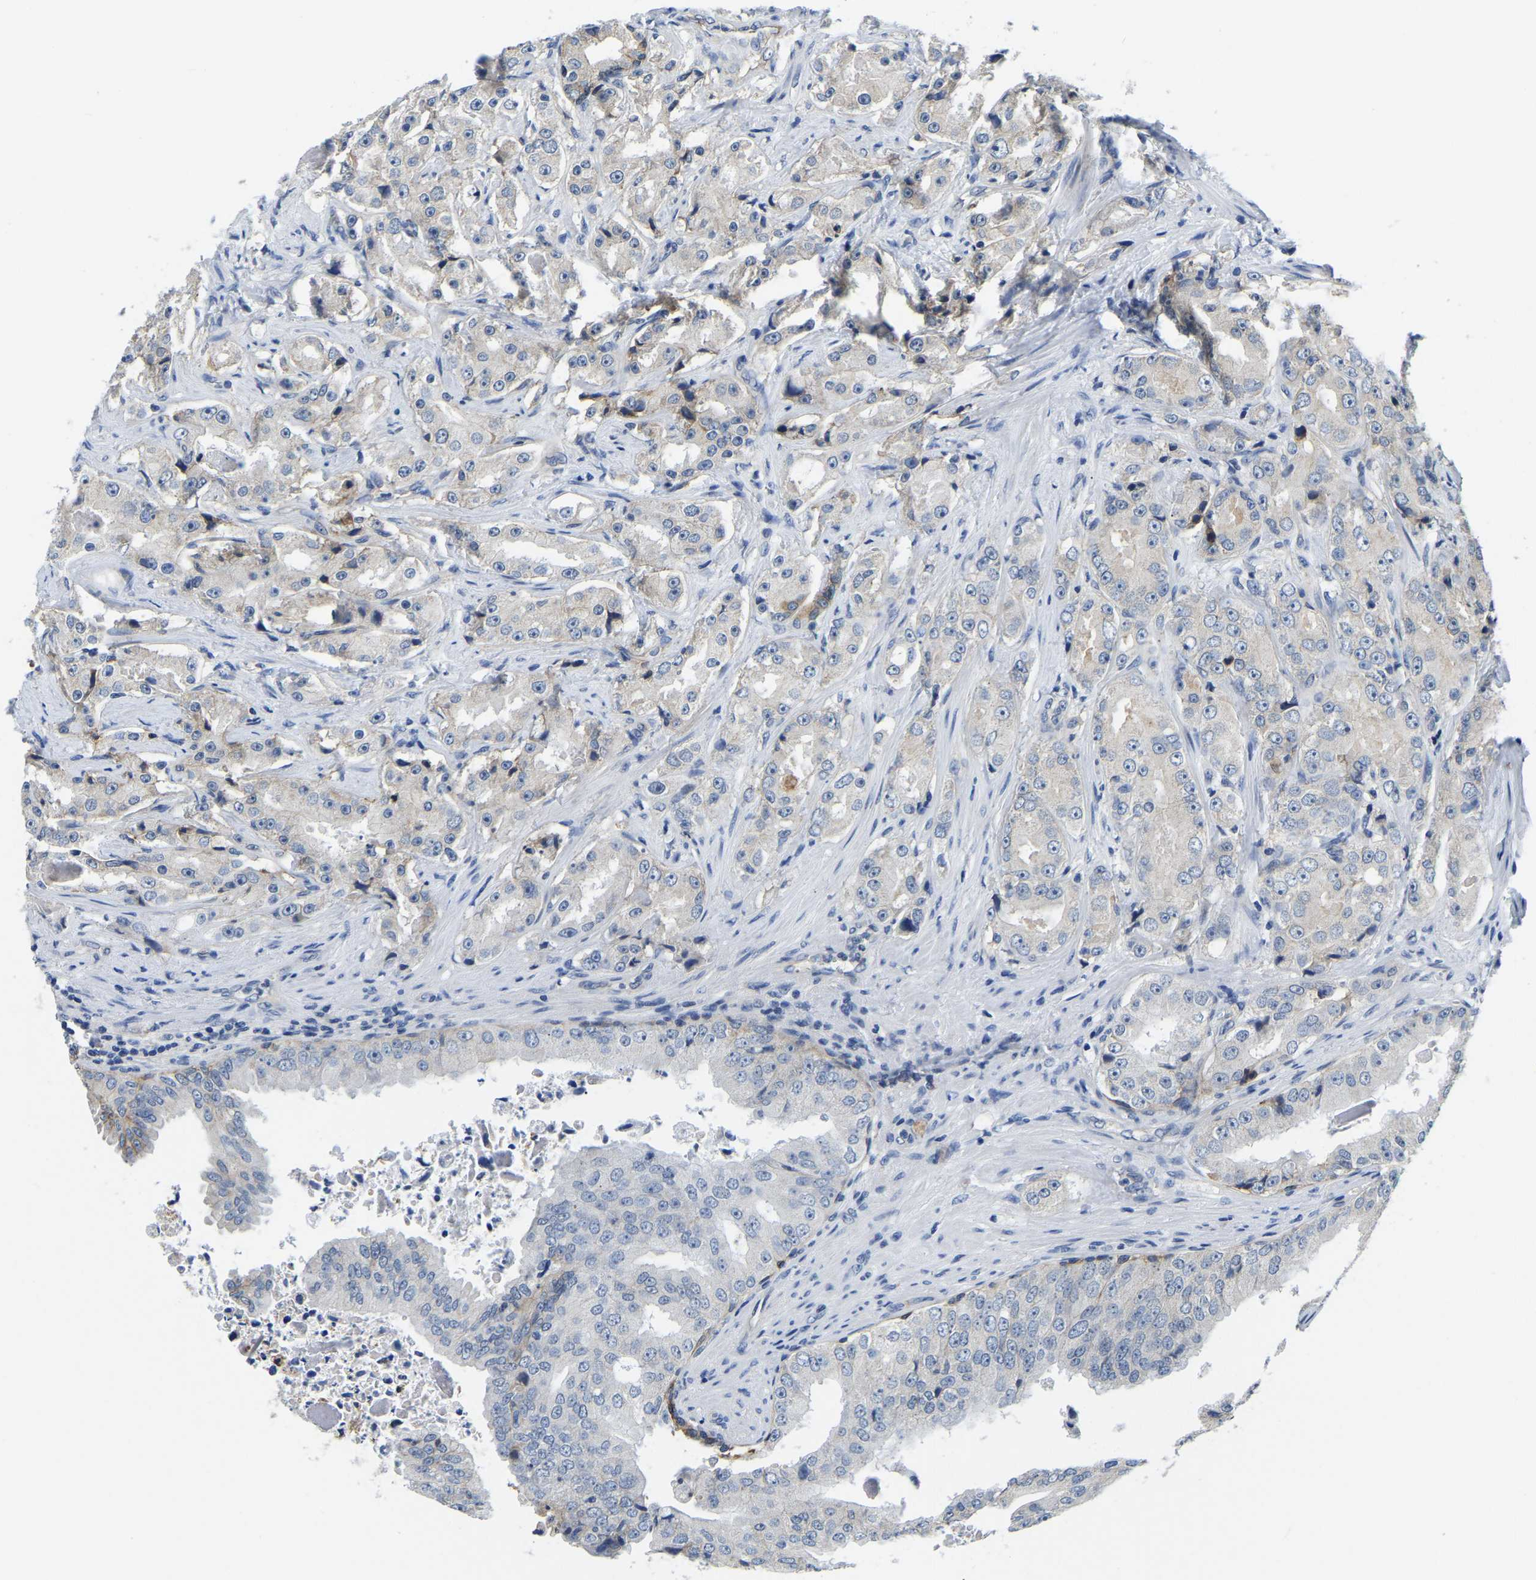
{"staining": {"intensity": "negative", "quantity": "none", "location": "none"}, "tissue": "prostate cancer", "cell_type": "Tumor cells", "image_type": "cancer", "snomed": [{"axis": "morphology", "description": "Adenocarcinoma, High grade"}, {"axis": "topography", "description": "Prostate"}], "caption": "Tumor cells show no significant protein expression in prostate adenocarcinoma (high-grade).", "gene": "ITGA2", "patient": {"sex": "male", "age": 73}}